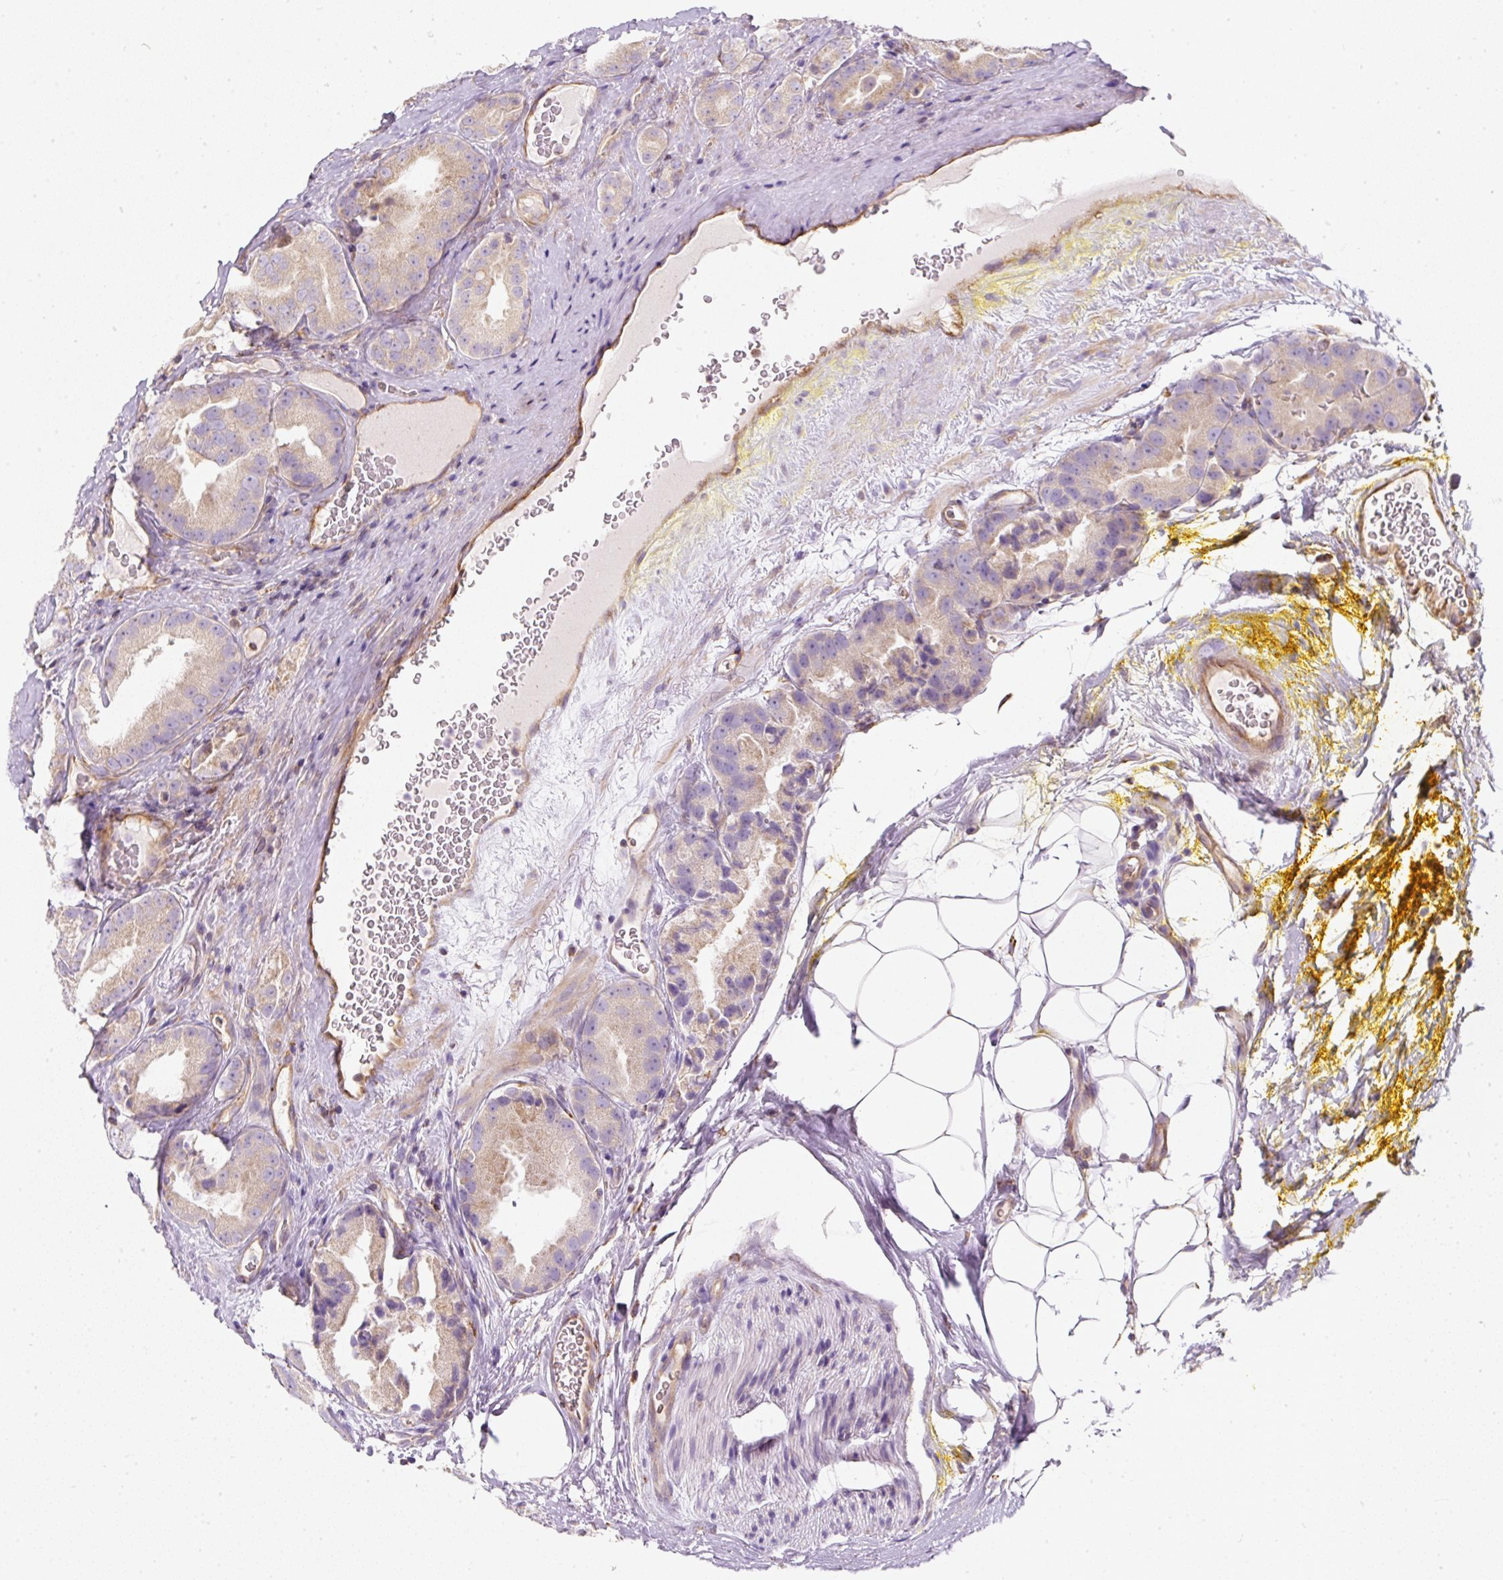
{"staining": {"intensity": "weak", "quantity": "25%-75%", "location": "cytoplasmic/membranous"}, "tissue": "prostate cancer", "cell_type": "Tumor cells", "image_type": "cancer", "snomed": [{"axis": "morphology", "description": "Adenocarcinoma, High grade"}, {"axis": "topography", "description": "Prostate"}], "caption": "A brown stain shows weak cytoplasmic/membranous staining of a protein in human prostate high-grade adenocarcinoma tumor cells.", "gene": "ERAP2", "patient": {"sex": "male", "age": 63}}